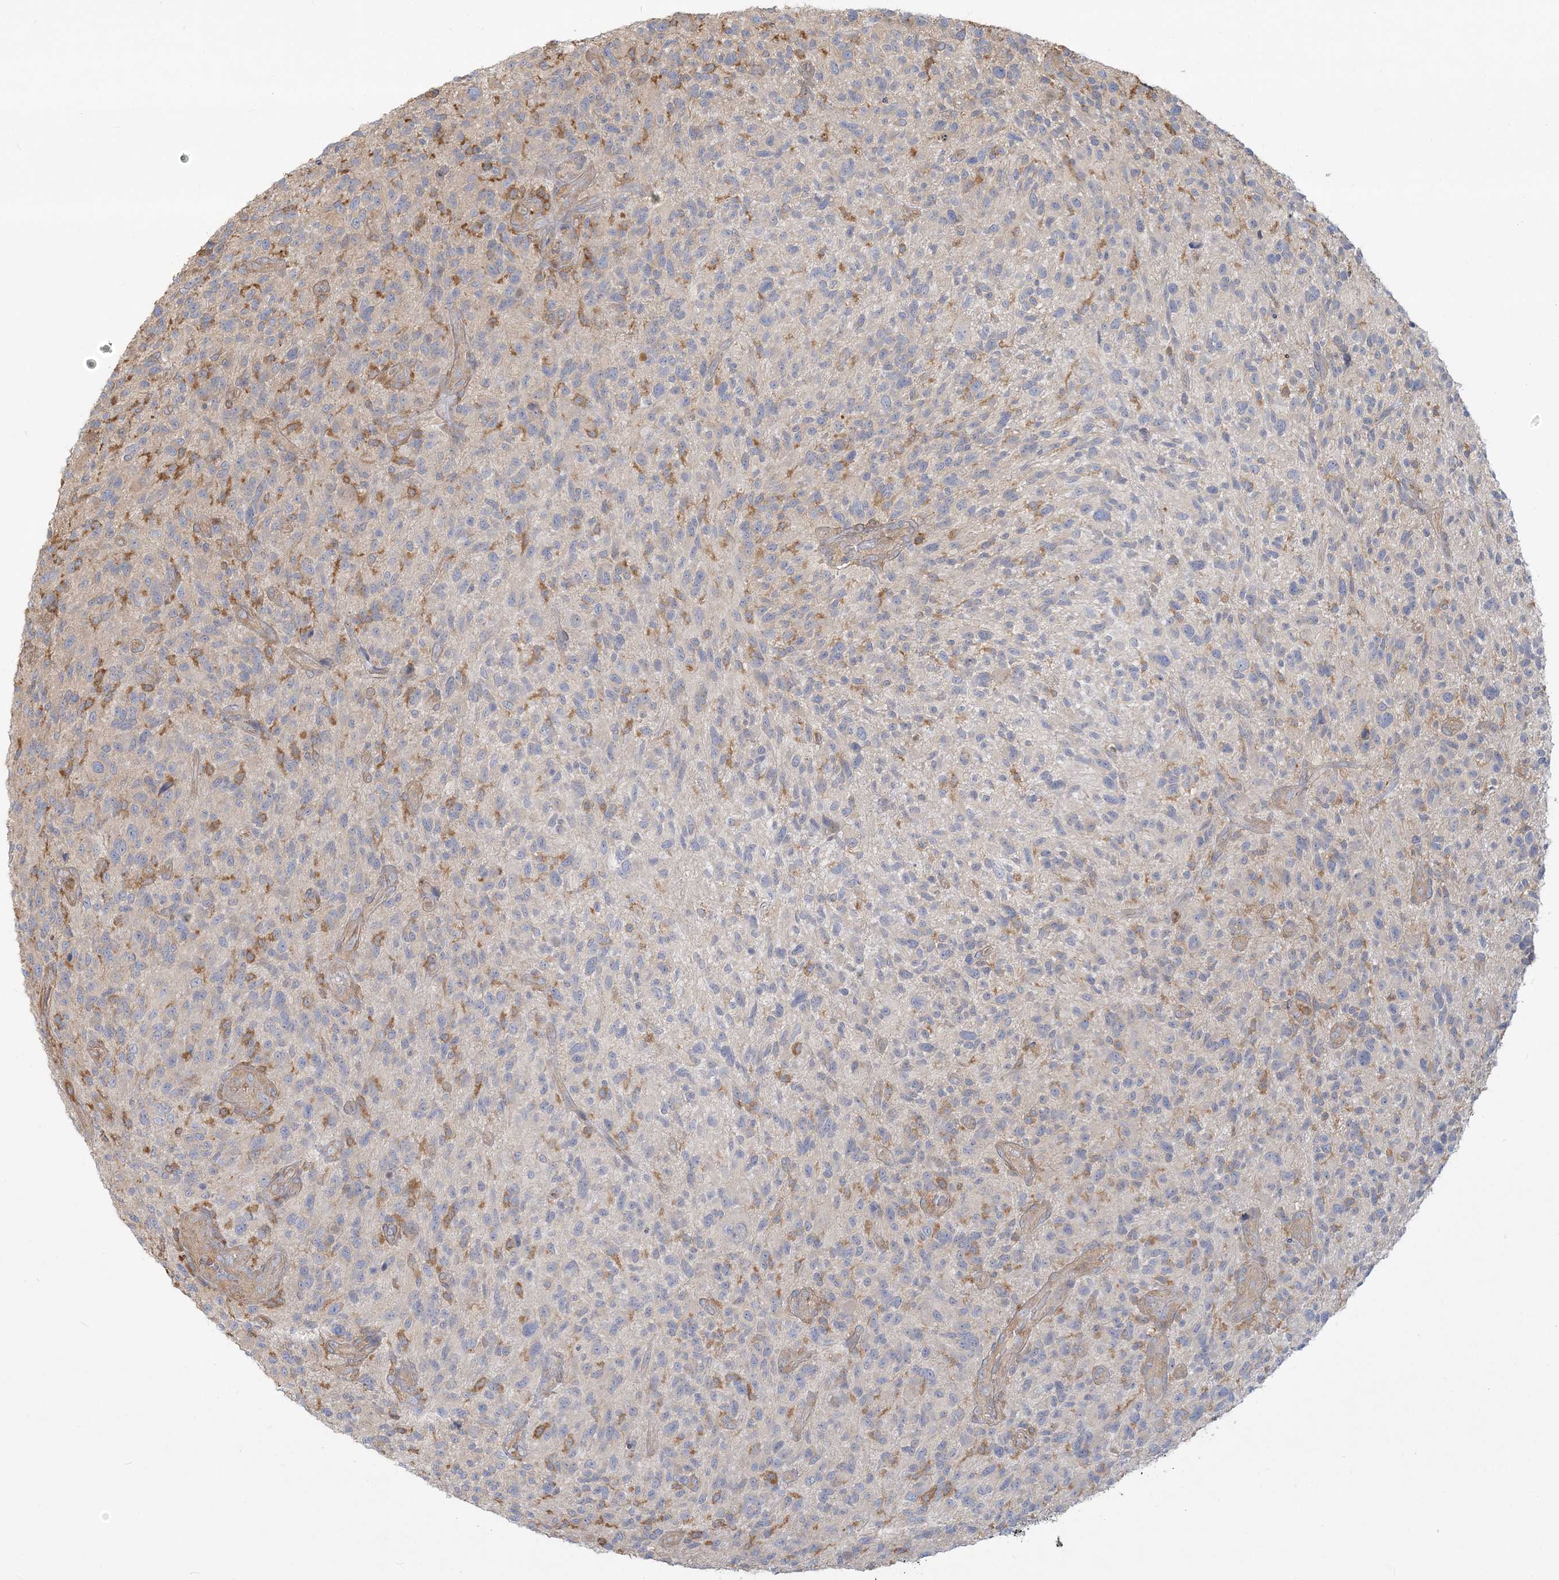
{"staining": {"intensity": "negative", "quantity": "none", "location": "none"}, "tissue": "glioma", "cell_type": "Tumor cells", "image_type": "cancer", "snomed": [{"axis": "morphology", "description": "Glioma, malignant, High grade"}, {"axis": "topography", "description": "Brain"}], "caption": "Immunohistochemistry photomicrograph of glioma stained for a protein (brown), which exhibits no expression in tumor cells.", "gene": "ANKS1A", "patient": {"sex": "male", "age": 47}}